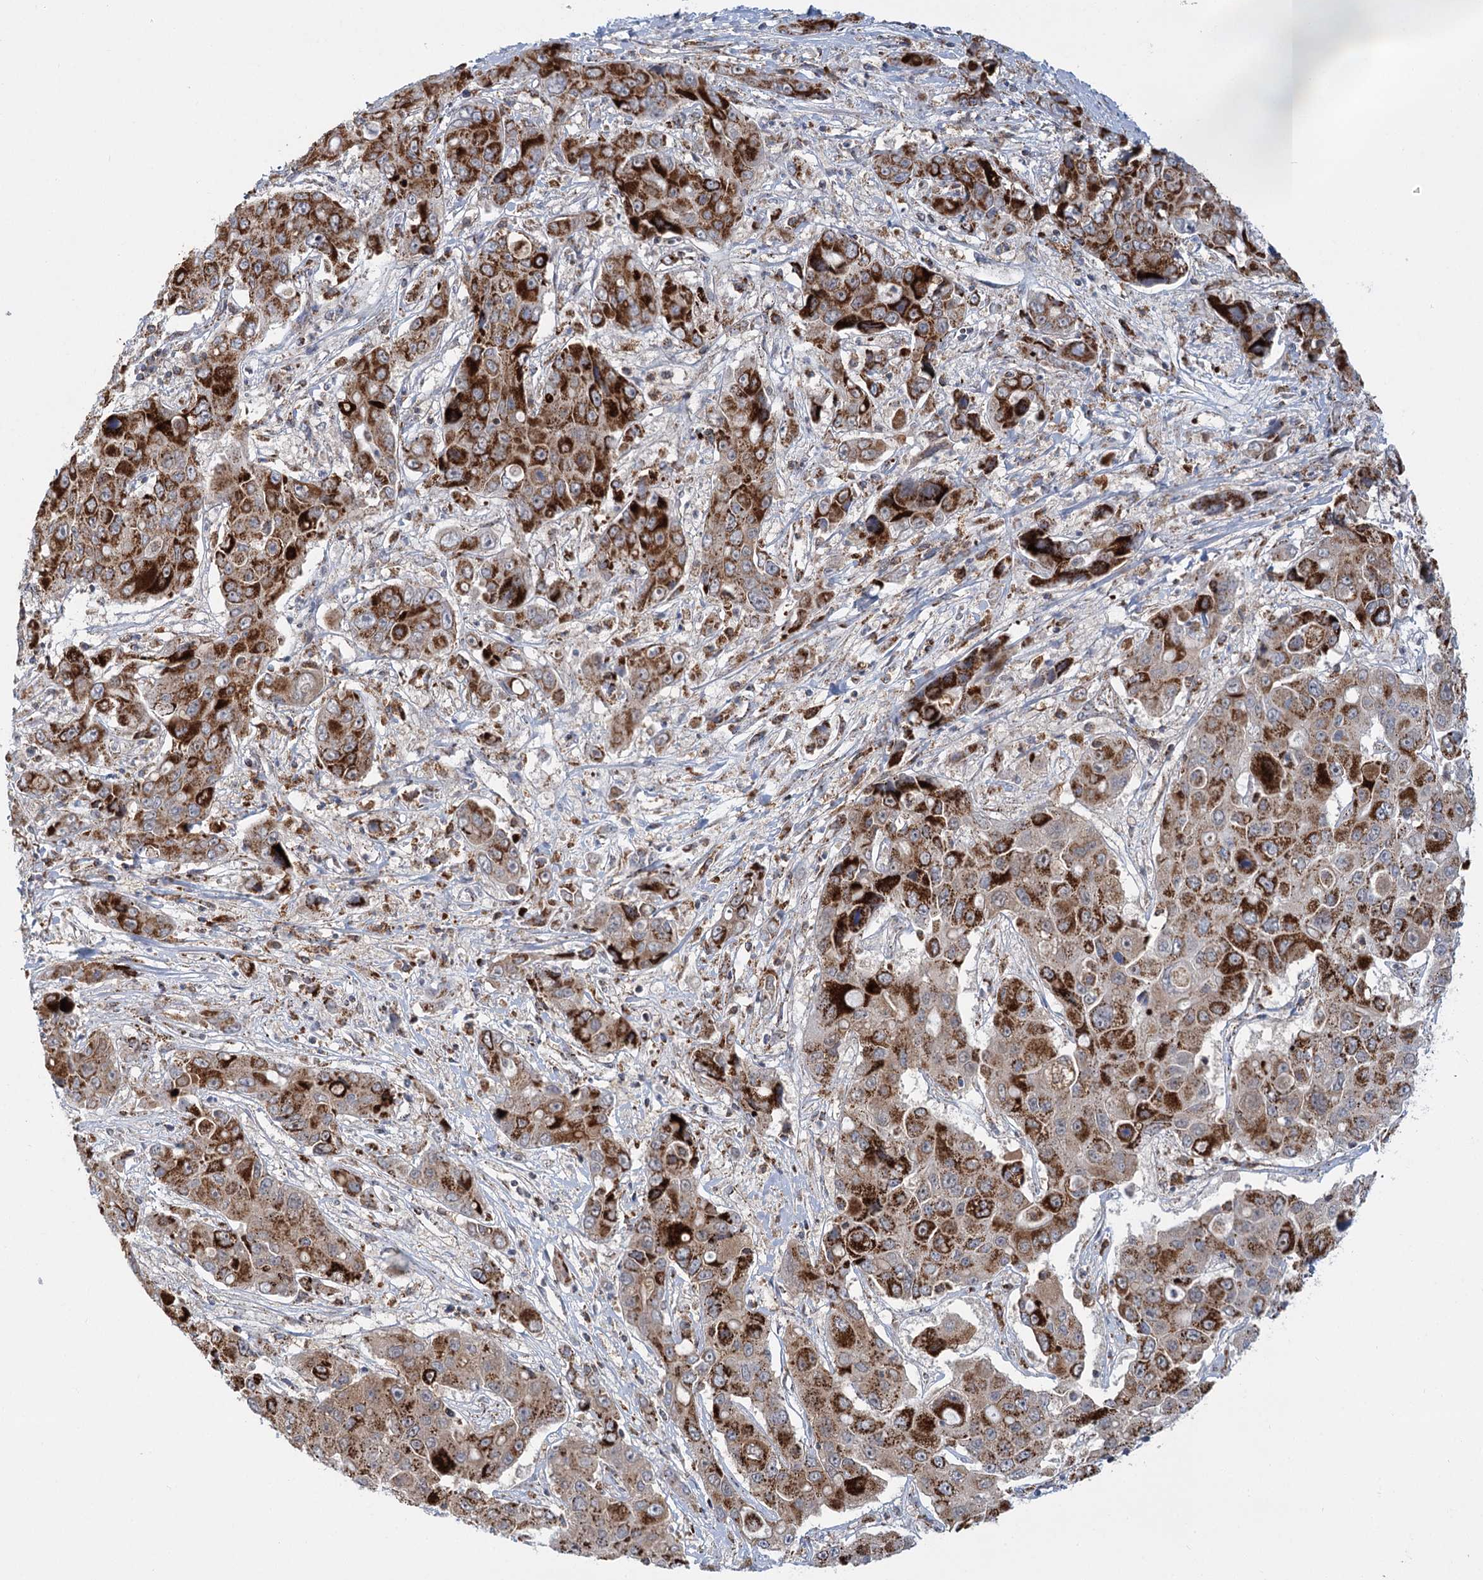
{"staining": {"intensity": "strong", "quantity": "25%-75%", "location": "cytoplasmic/membranous"}, "tissue": "liver cancer", "cell_type": "Tumor cells", "image_type": "cancer", "snomed": [{"axis": "morphology", "description": "Cholangiocarcinoma"}, {"axis": "topography", "description": "Liver"}], "caption": "Immunohistochemical staining of human liver cancer demonstrates high levels of strong cytoplasmic/membranous staining in approximately 25%-75% of tumor cells.", "gene": "TAS1R1", "patient": {"sex": "male", "age": 67}}